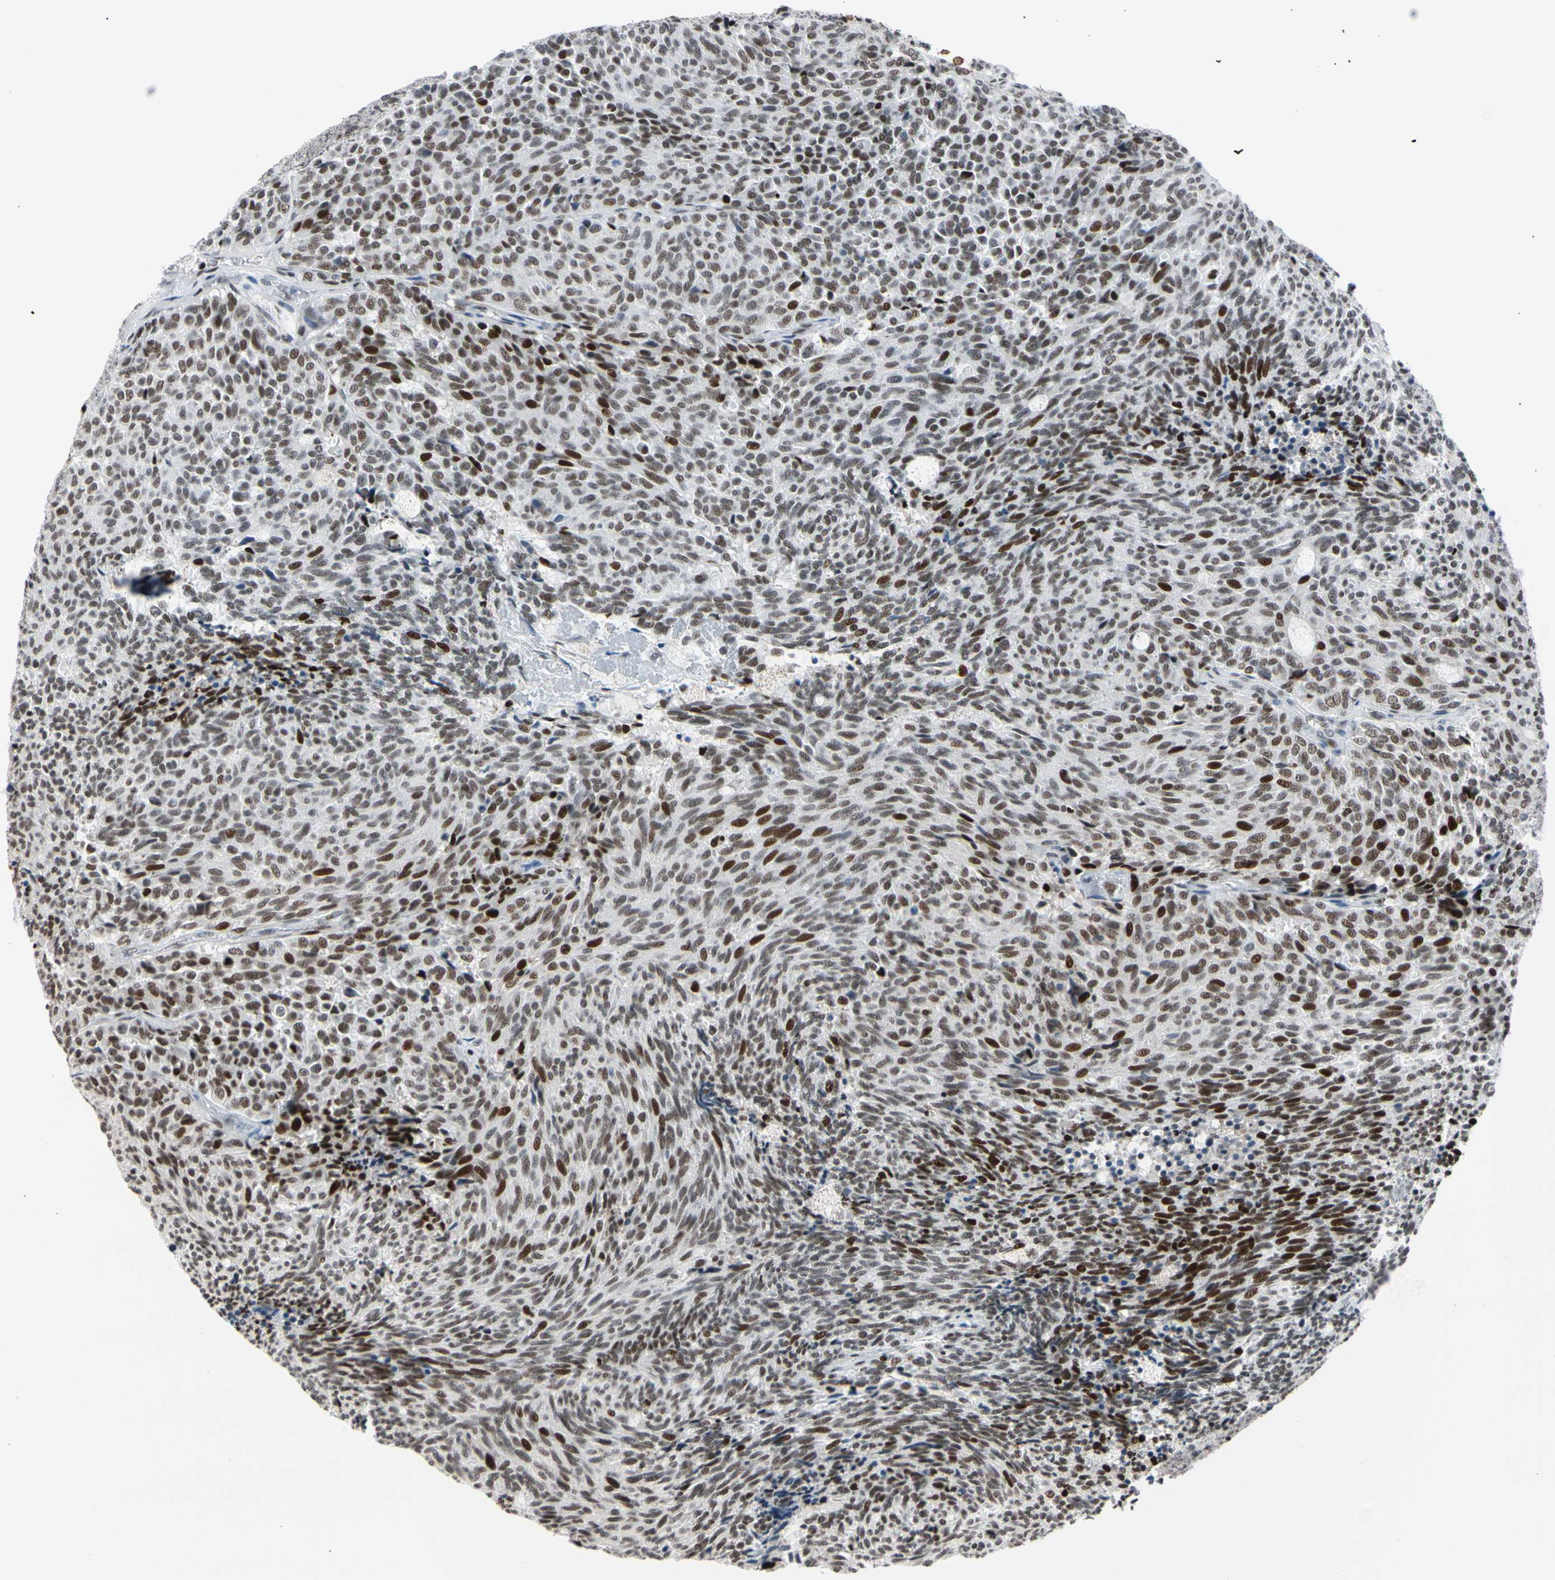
{"staining": {"intensity": "moderate", "quantity": ">75%", "location": "nuclear"}, "tissue": "carcinoid", "cell_type": "Tumor cells", "image_type": "cancer", "snomed": [{"axis": "morphology", "description": "Carcinoid, malignant, NOS"}, {"axis": "topography", "description": "Pancreas"}], "caption": "Tumor cells show medium levels of moderate nuclear positivity in about >75% of cells in carcinoid.", "gene": "FOXO3", "patient": {"sex": "female", "age": 54}}